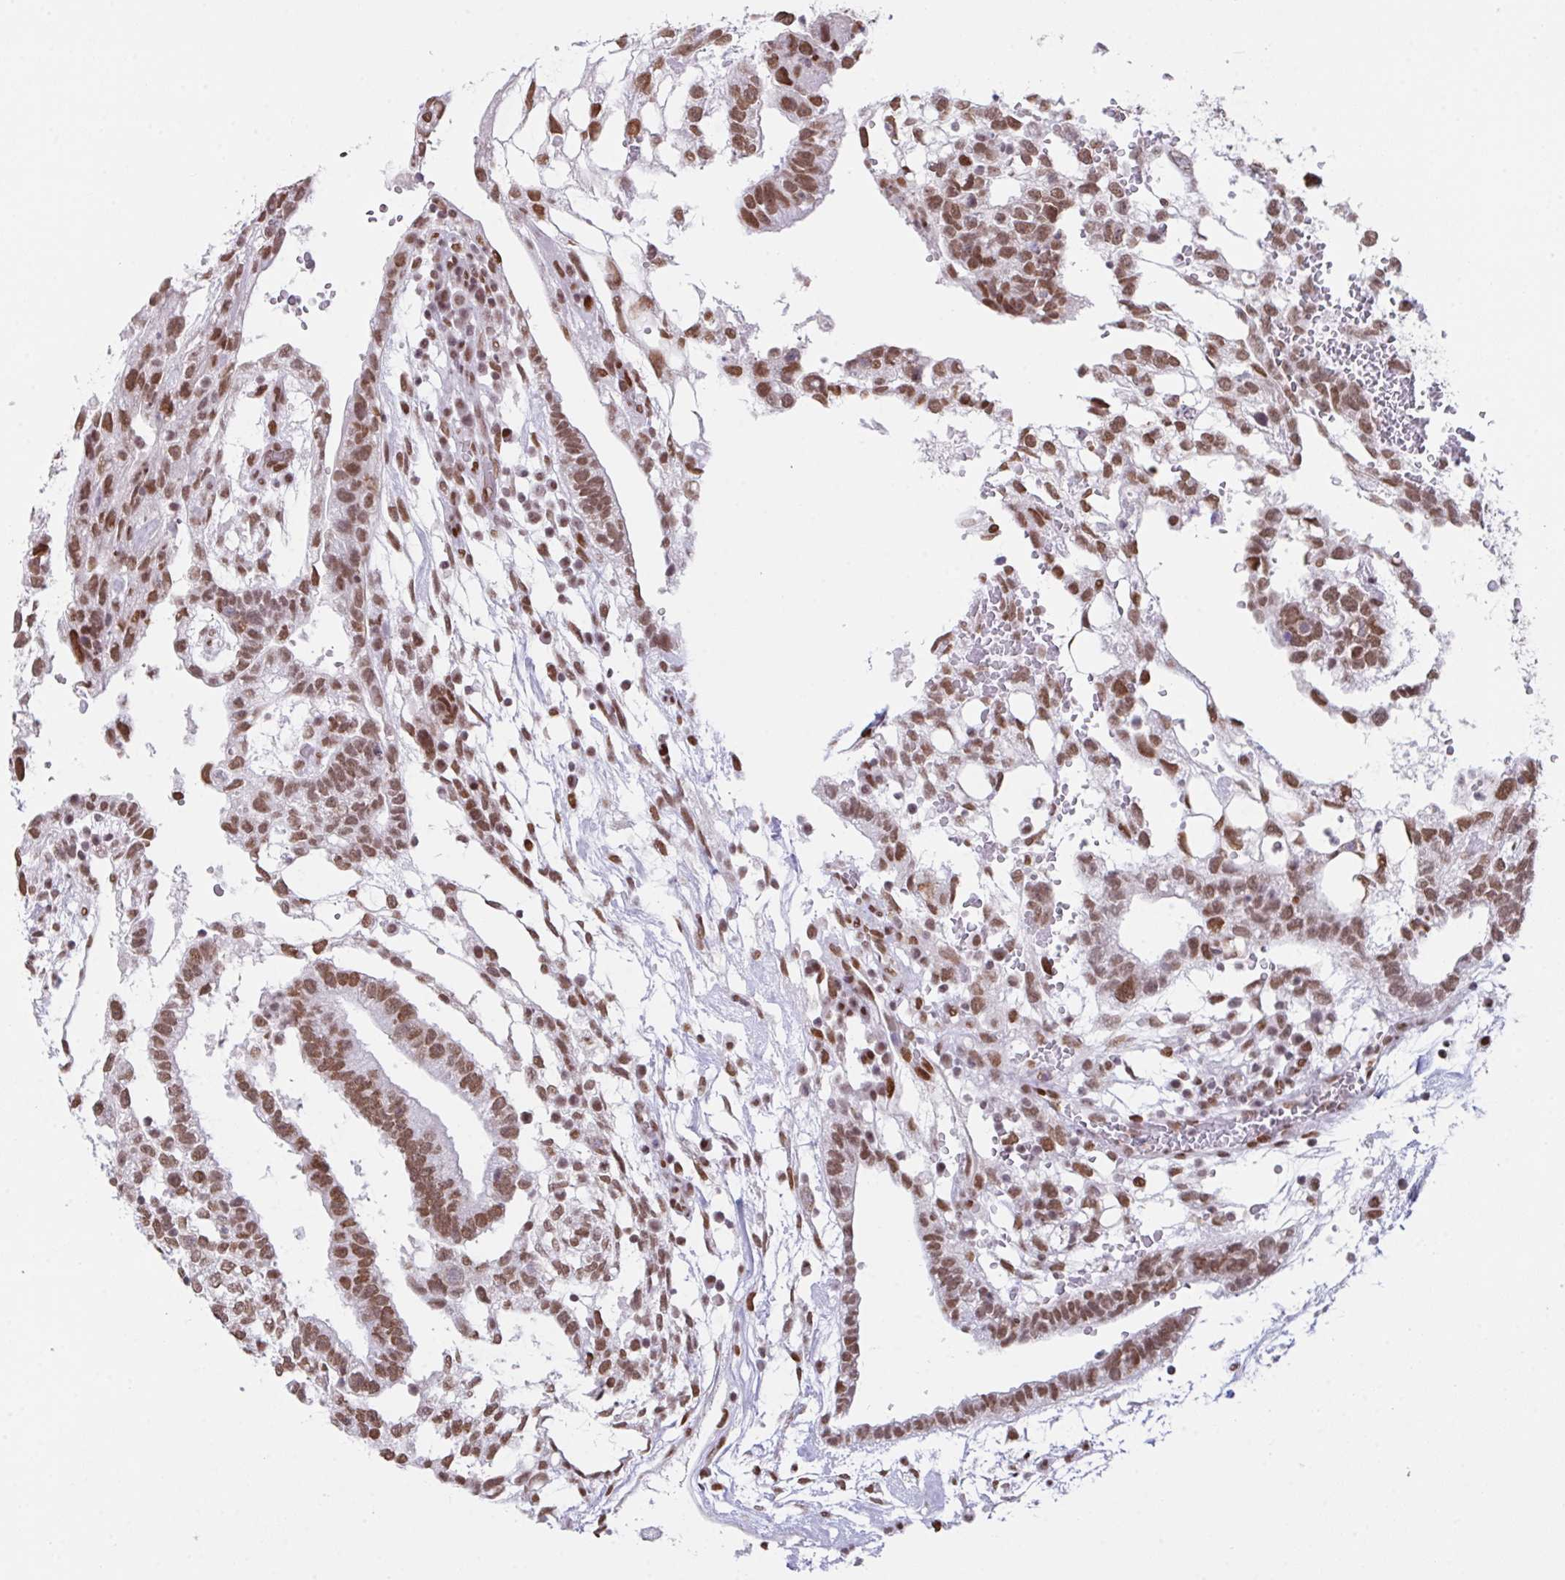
{"staining": {"intensity": "moderate", "quantity": ">75%", "location": "nuclear"}, "tissue": "testis cancer", "cell_type": "Tumor cells", "image_type": "cancer", "snomed": [{"axis": "morphology", "description": "Carcinoma, Embryonal, NOS"}, {"axis": "topography", "description": "Testis"}], "caption": "Immunohistochemical staining of human embryonal carcinoma (testis) shows medium levels of moderate nuclear positivity in approximately >75% of tumor cells.", "gene": "CLP1", "patient": {"sex": "male", "age": 32}}